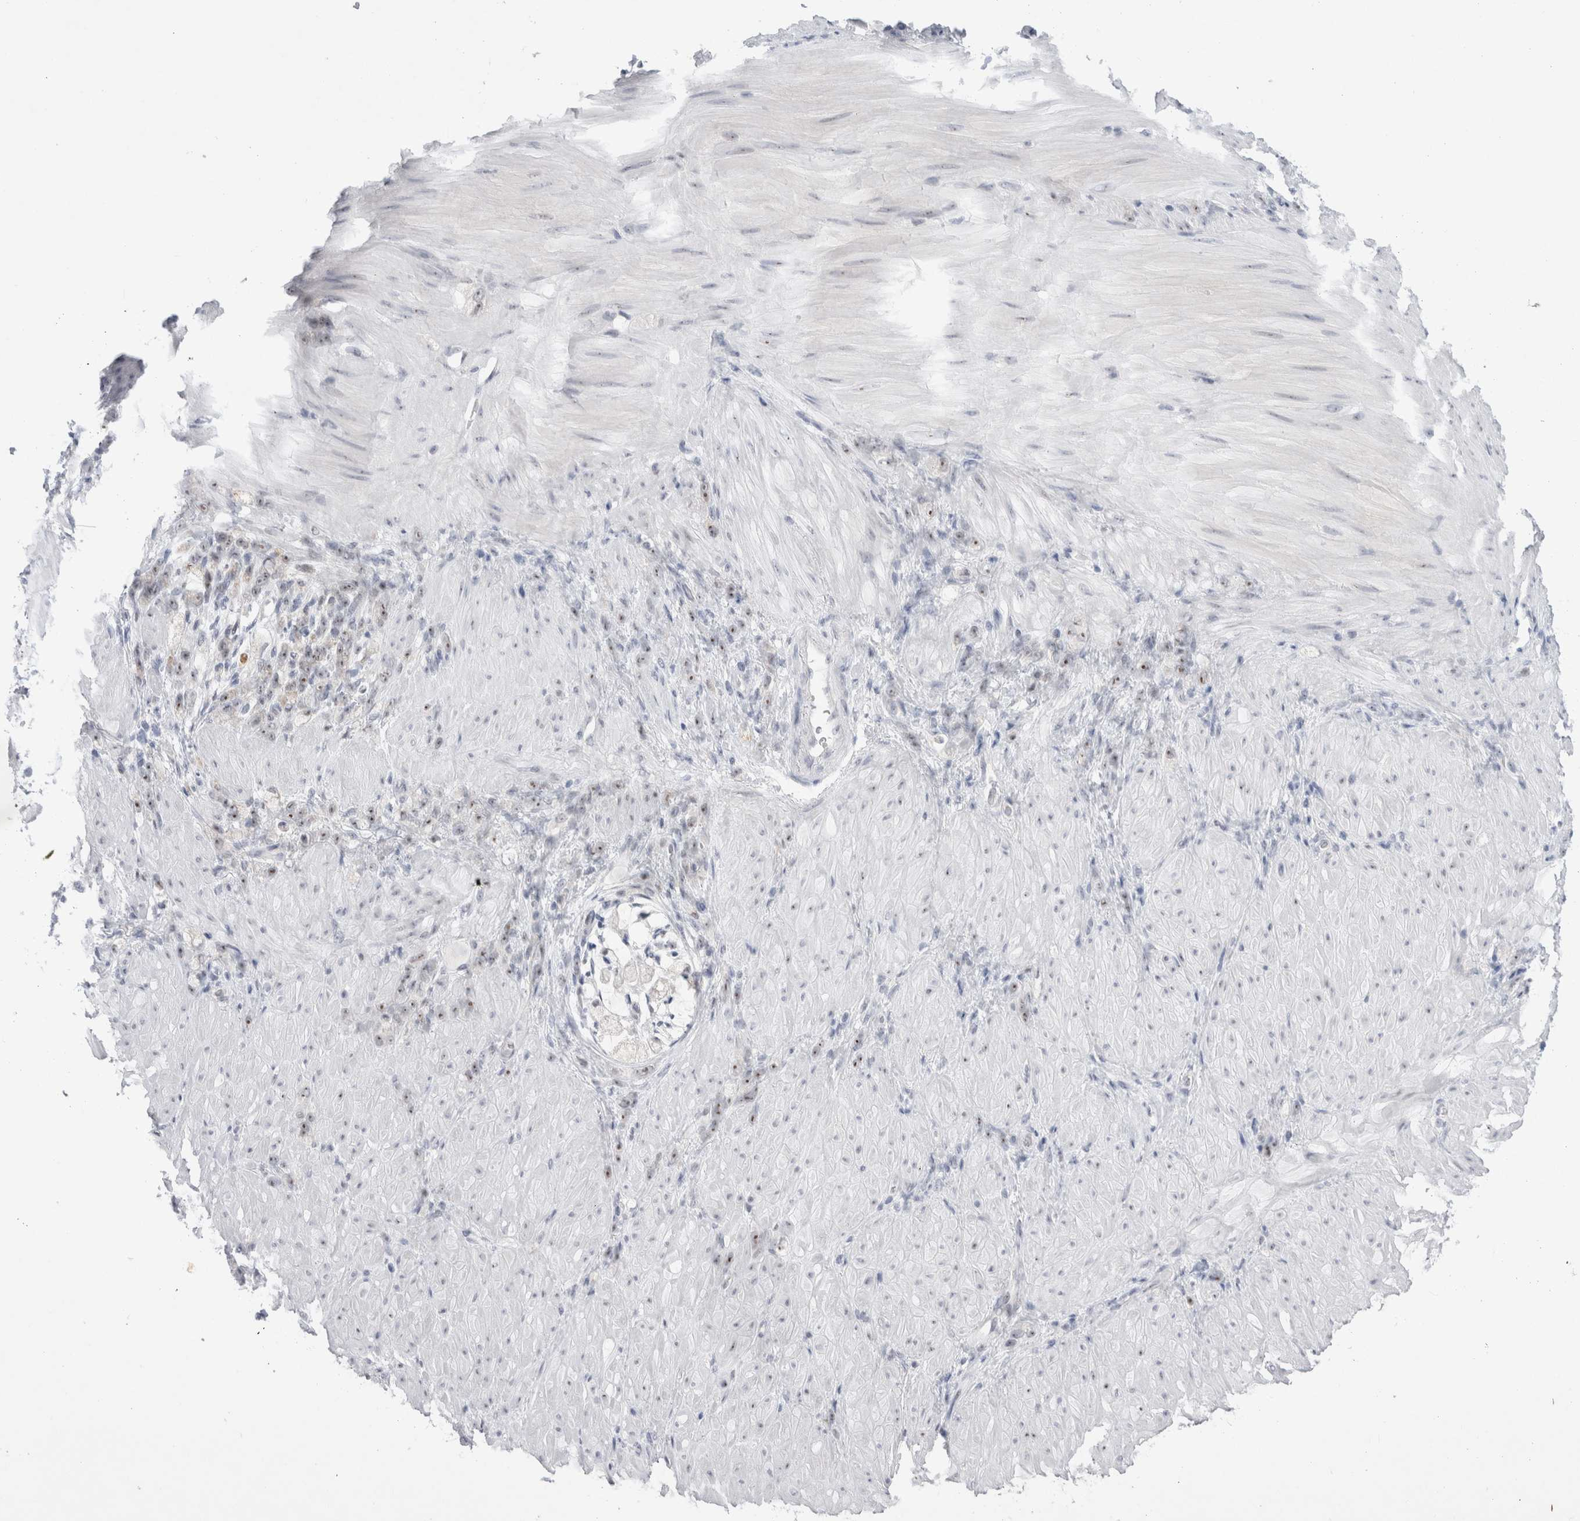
{"staining": {"intensity": "weak", "quantity": "25%-75%", "location": "nuclear"}, "tissue": "stomach cancer", "cell_type": "Tumor cells", "image_type": "cancer", "snomed": [{"axis": "morphology", "description": "Normal tissue, NOS"}, {"axis": "morphology", "description": "Adenocarcinoma, NOS"}, {"axis": "topography", "description": "Stomach"}], "caption": "A micrograph of human stomach cancer stained for a protein demonstrates weak nuclear brown staining in tumor cells.", "gene": "CERS5", "patient": {"sex": "male", "age": 82}}